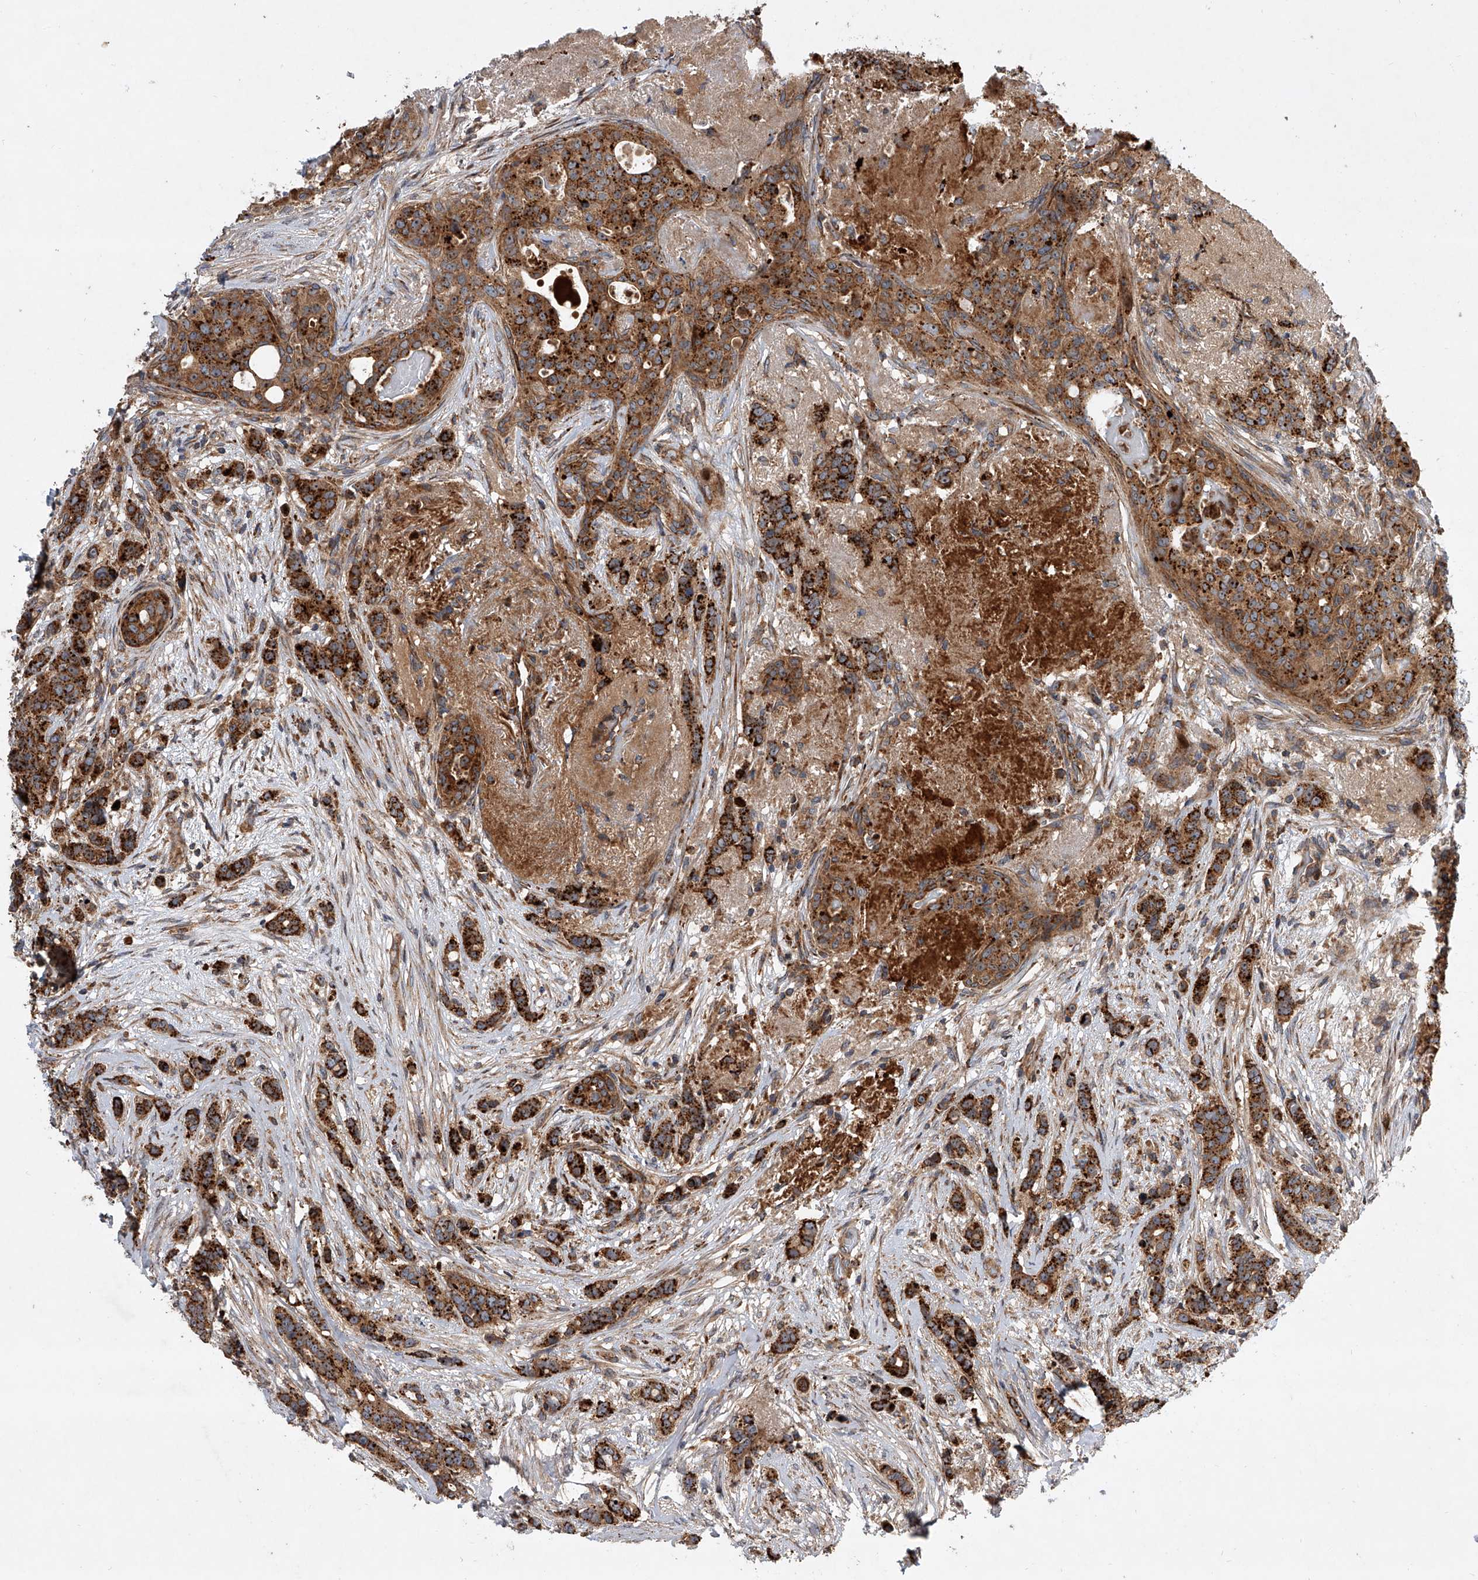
{"staining": {"intensity": "strong", "quantity": ">75%", "location": "cytoplasmic/membranous"}, "tissue": "breast cancer", "cell_type": "Tumor cells", "image_type": "cancer", "snomed": [{"axis": "morphology", "description": "Lobular carcinoma"}, {"axis": "topography", "description": "Breast"}], "caption": "Immunohistochemical staining of human breast cancer shows strong cytoplasmic/membranous protein positivity in about >75% of tumor cells. The staining is performed using DAB (3,3'-diaminobenzidine) brown chromogen to label protein expression. The nuclei are counter-stained blue using hematoxylin.", "gene": "USP47", "patient": {"sex": "female", "age": 51}}